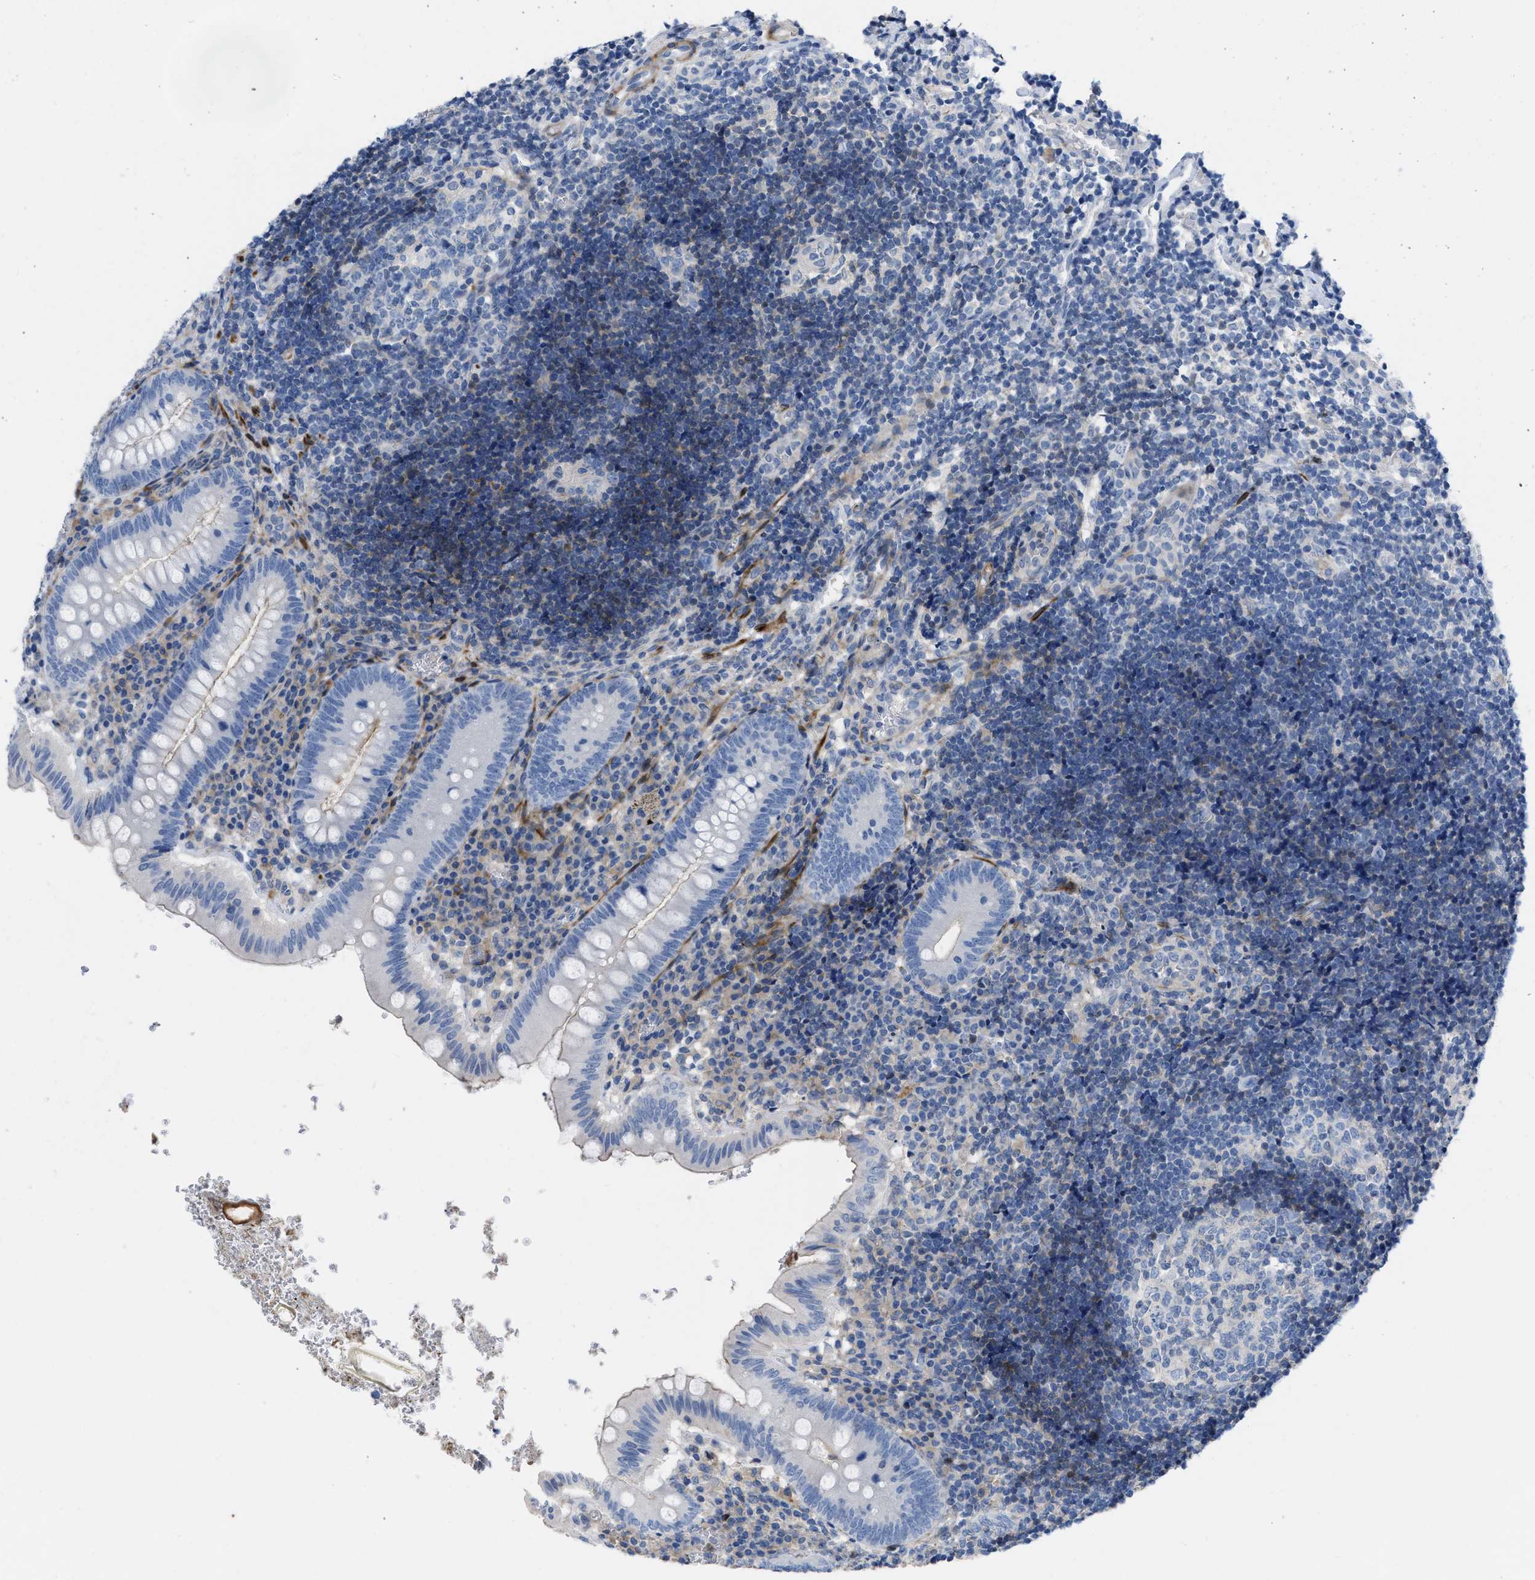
{"staining": {"intensity": "negative", "quantity": "none", "location": "none"}, "tissue": "appendix", "cell_type": "Glandular cells", "image_type": "normal", "snomed": [{"axis": "morphology", "description": "Normal tissue, NOS"}, {"axis": "topography", "description": "Appendix"}], "caption": "Immunohistochemistry (IHC) histopathology image of unremarkable appendix: appendix stained with DAB displays no significant protein positivity in glandular cells. (Brightfield microscopy of DAB (3,3'-diaminobenzidine) immunohistochemistry at high magnification).", "gene": "PRMT2", "patient": {"sex": "male", "age": 8}}